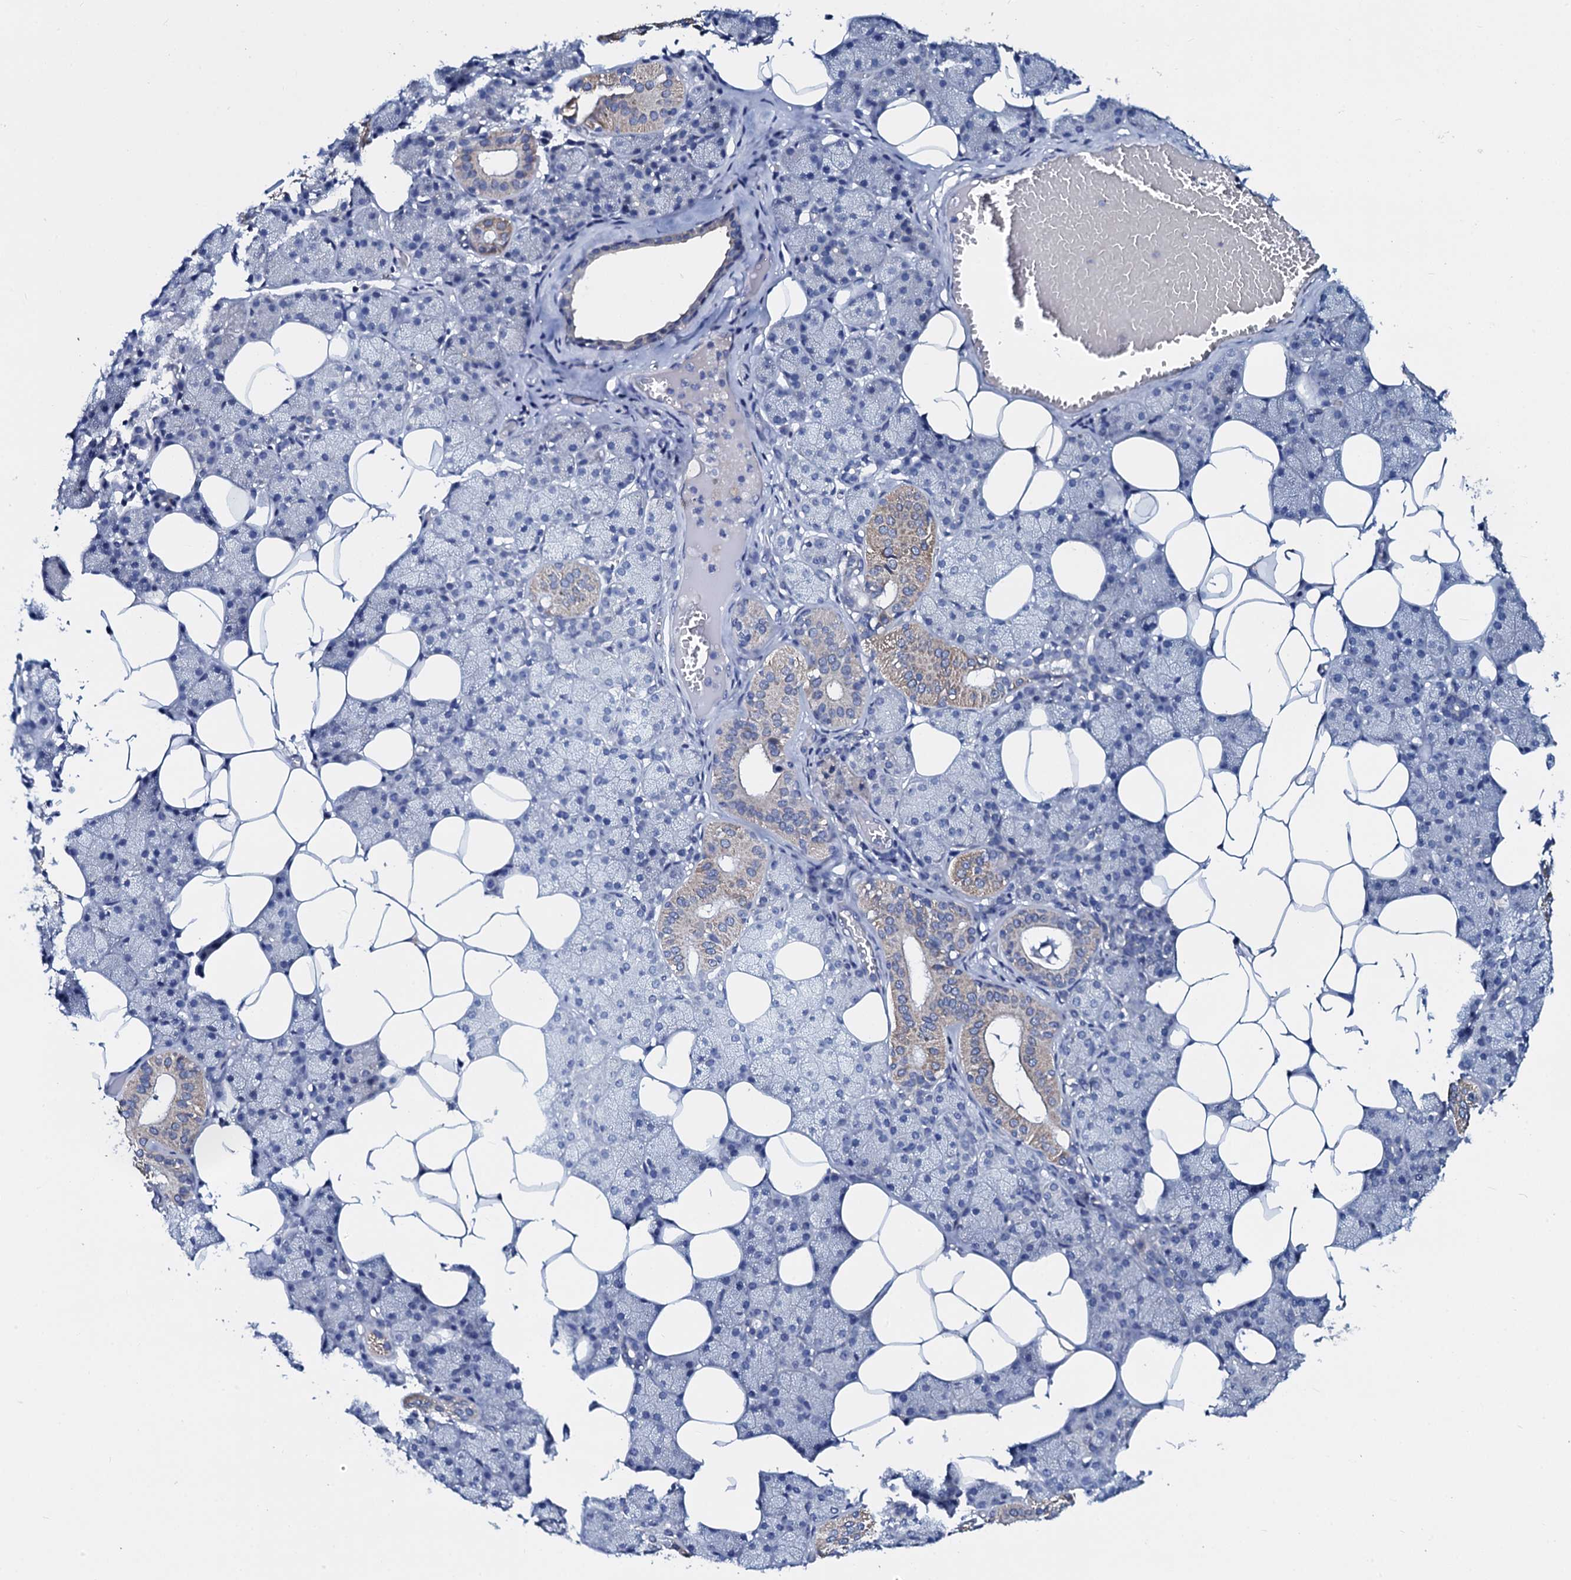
{"staining": {"intensity": "weak", "quantity": "<25%", "location": "cytoplasmic/membranous"}, "tissue": "salivary gland", "cell_type": "Glandular cells", "image_type": "normal", "snomed": [{"axis": "morphology", "description": "Normal tissue, NOS"}, {"axis": "topography", "description": "Salivary gland"}], "caption": "This is an immunohistochemistry micrograph of unremarkable human salivary gland. There is no expression in glandular cells.", "gene": "SLC37A4", "patient": {"sex": "female", "age": 33}}